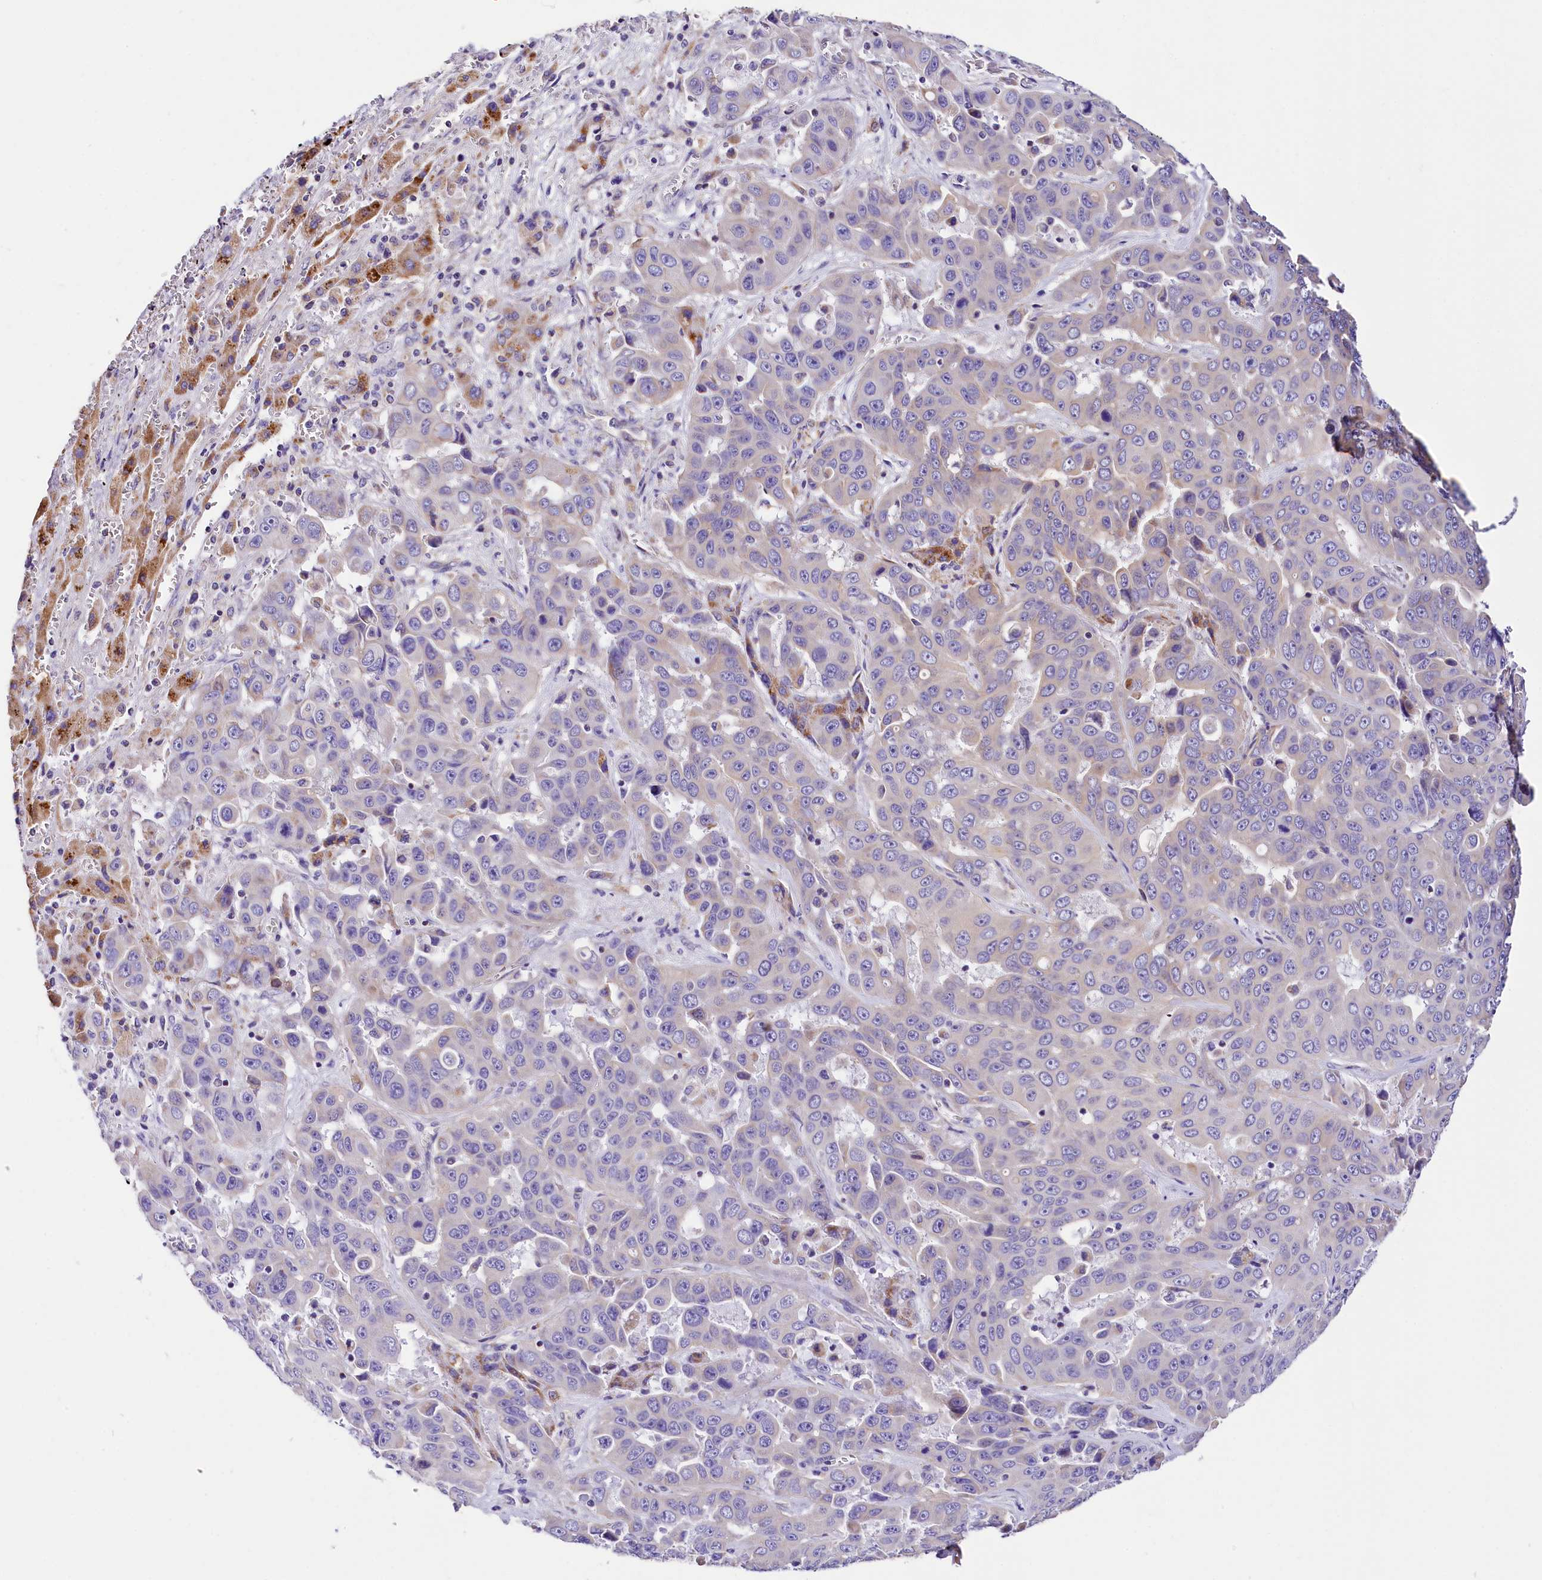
{"staining": {"intensity": "negative", "quantity": "none", "location": "none"}, "tissue": "liver cancer", "cell_type": "Tumor cells", "image_type": "cancer", "snomed": [{"axis": "morphology", "description": "Cholangiocarcinoma"}, {"axis": "topography", "description": "Liver"}], "caption": "High power microscopy image of an IHC photomicrograph of liver cancer, revealing no significant expression in tumor cells.", "gene": "ACAA2", "patient": {"sex": "female", "age": 52}}